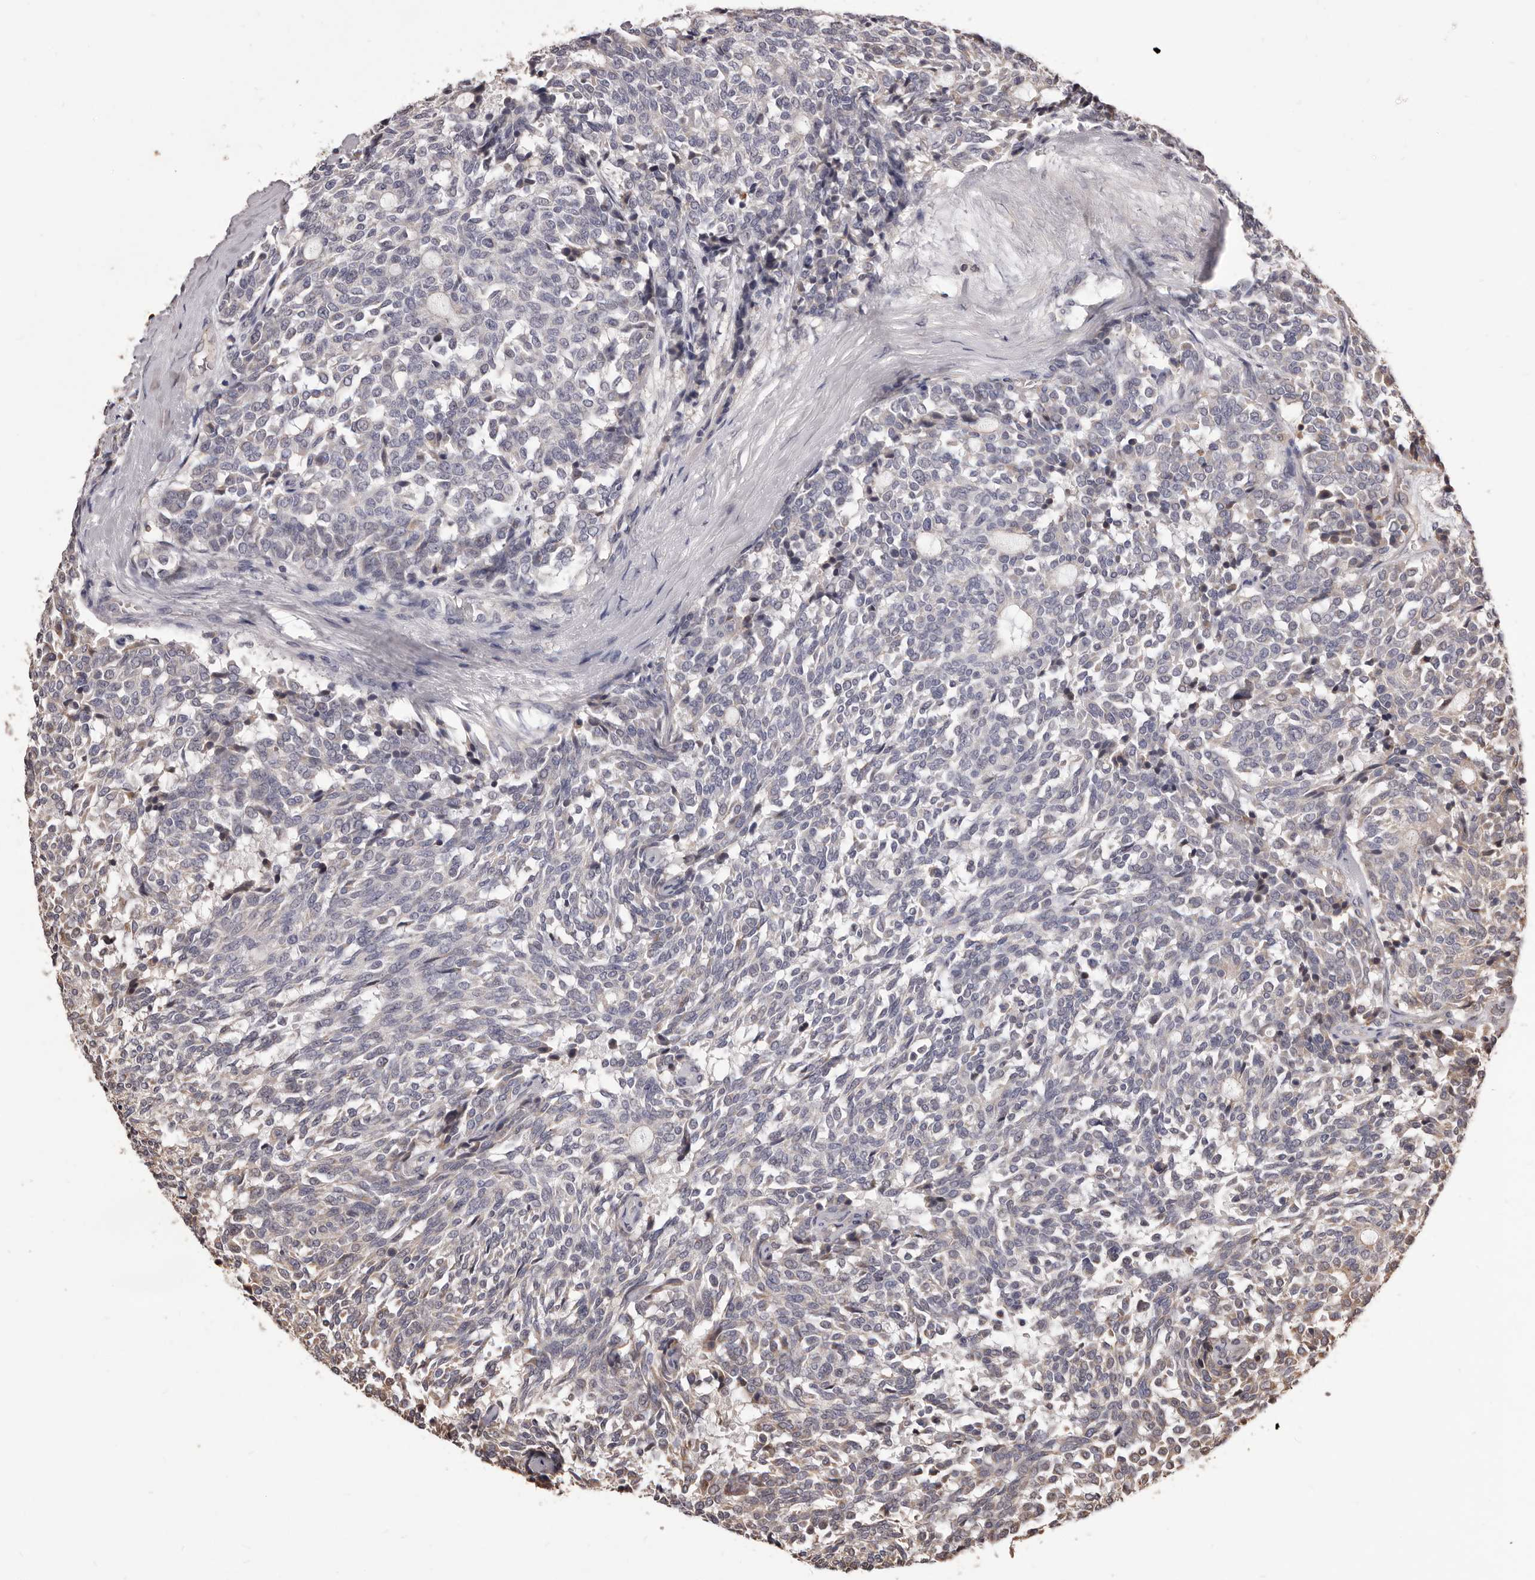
{"staining": {"intensity": "negative", "quantity": "none", "location": "none"}, "tissue": "carcinoid", "cell_type": "Tumor cells", "image_type": "cancer", "snomed": [{"axis": "morphology", "description": "Carcinoid, malignant, NOS"}, {"axis": "topography", "description": "Pancreas"}], "caption": "Immunohistochemistry (IHC) micrograph of human carcinoid stained for a protein (brown), which shows no positivity in tumor cells. (DAB (3,3'-diaminobenzidine) immunohistochemistry (IHC) with hematoxylin counter stain).", "gene": "ALPK1", "patient": {"sex": "female", "age": 54}}